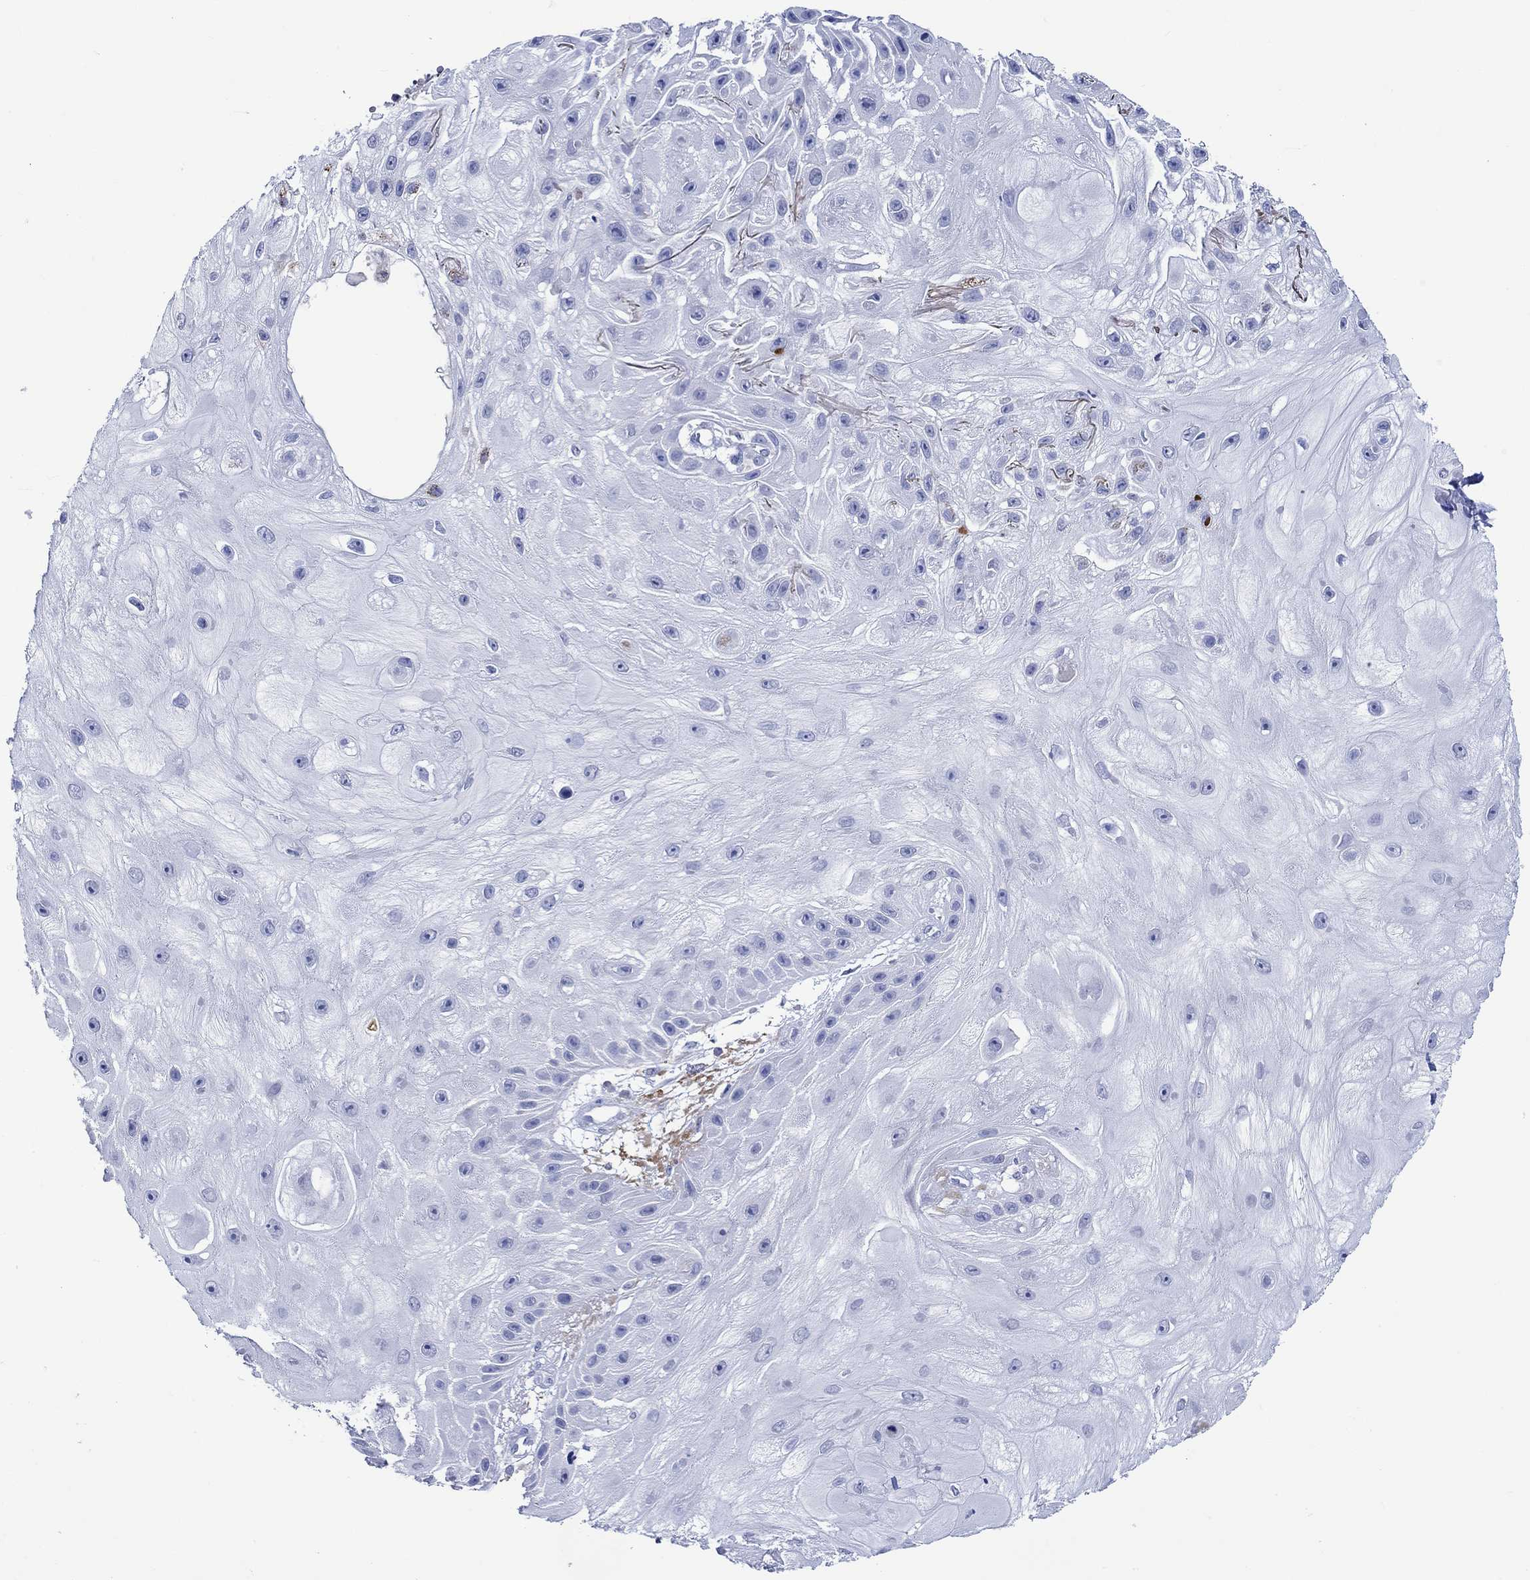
{"staining": {"intensity": "negative", "quantity": "none", "location": "none"}, "tissue": "skin cancer", "cell_type": "Tumor cells", "image_type": "cancer", "snomed": [{"axis": "morphology", "description": "Normal tissue, NOS"}, {"axis": "morphology", "description": "Squamous cell carcinoma, NOS"}, {"axis": "topography", "description": "Skin"}], "caption": "High magnification brightfield microscopy of skin squamous cell carcinoma stained with DAB (3,3'-diaminobenzidine) (brown) and counterstained with hematoxylin (blue): tumor cells show no significant staining.", "gene": "KLHL35", "patient": {"sex": "male", "age": 79}}